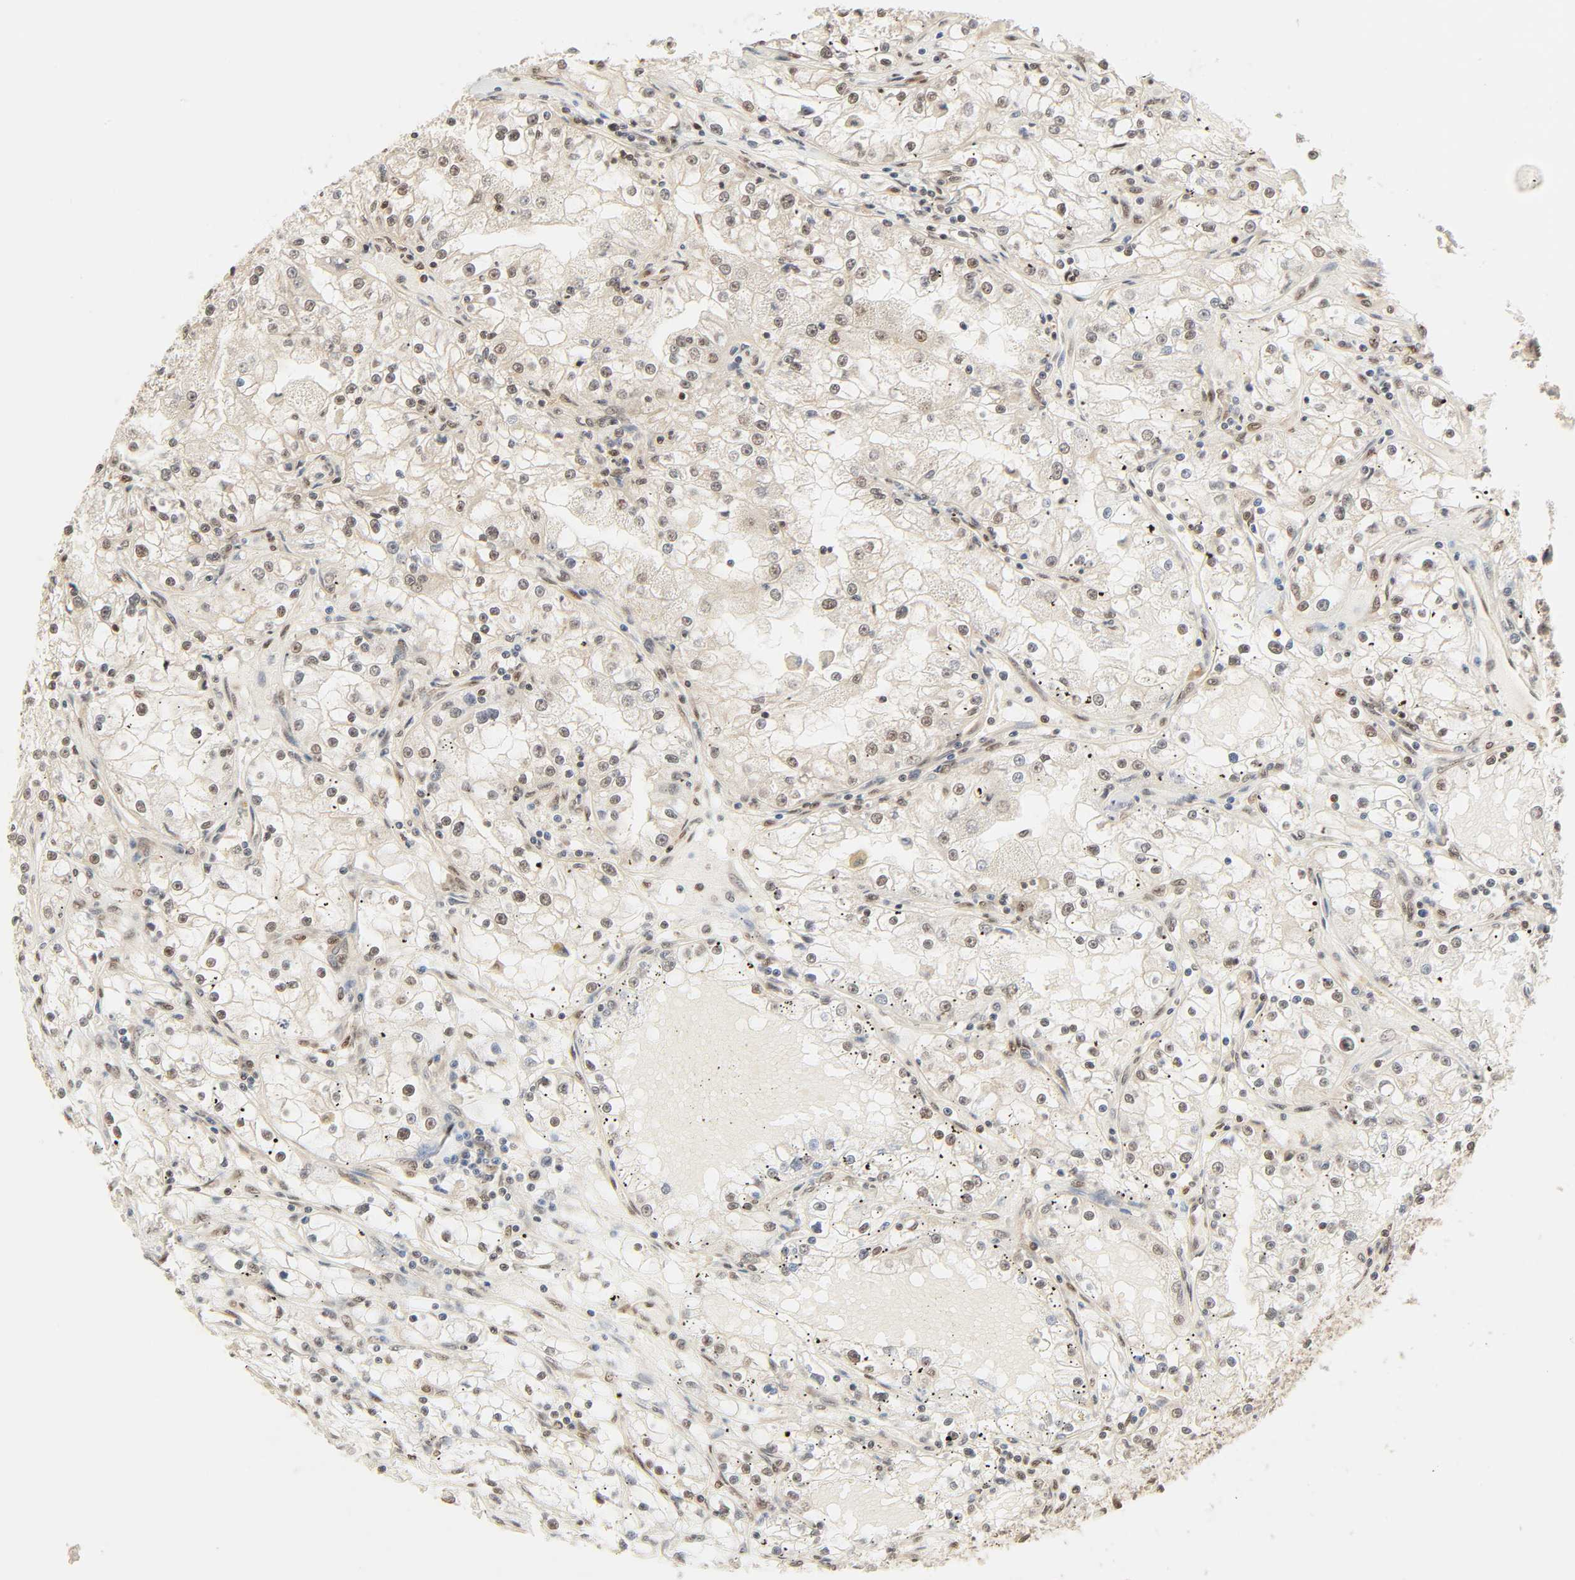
{"staining": {"intensity": "weak", "quantity": "25%-75%", "location": "nuclear"}, "tissue": "renal cancer", "cell_type": "Tumor cells", "image_type": "cancer", "snomed": [{"axis": "morphology", "description": "Adenocarcinoma, NOS"}, {"axis": "topography", "description": "Kidney"}], "caption": "This is a micrograph of immunohistochemistry staining of renal adenocarcinoma, which shows weak staining in the nuclear of tumor cells.", "gene": "UBC", "patient": {"sex": "male", "age": 56}}